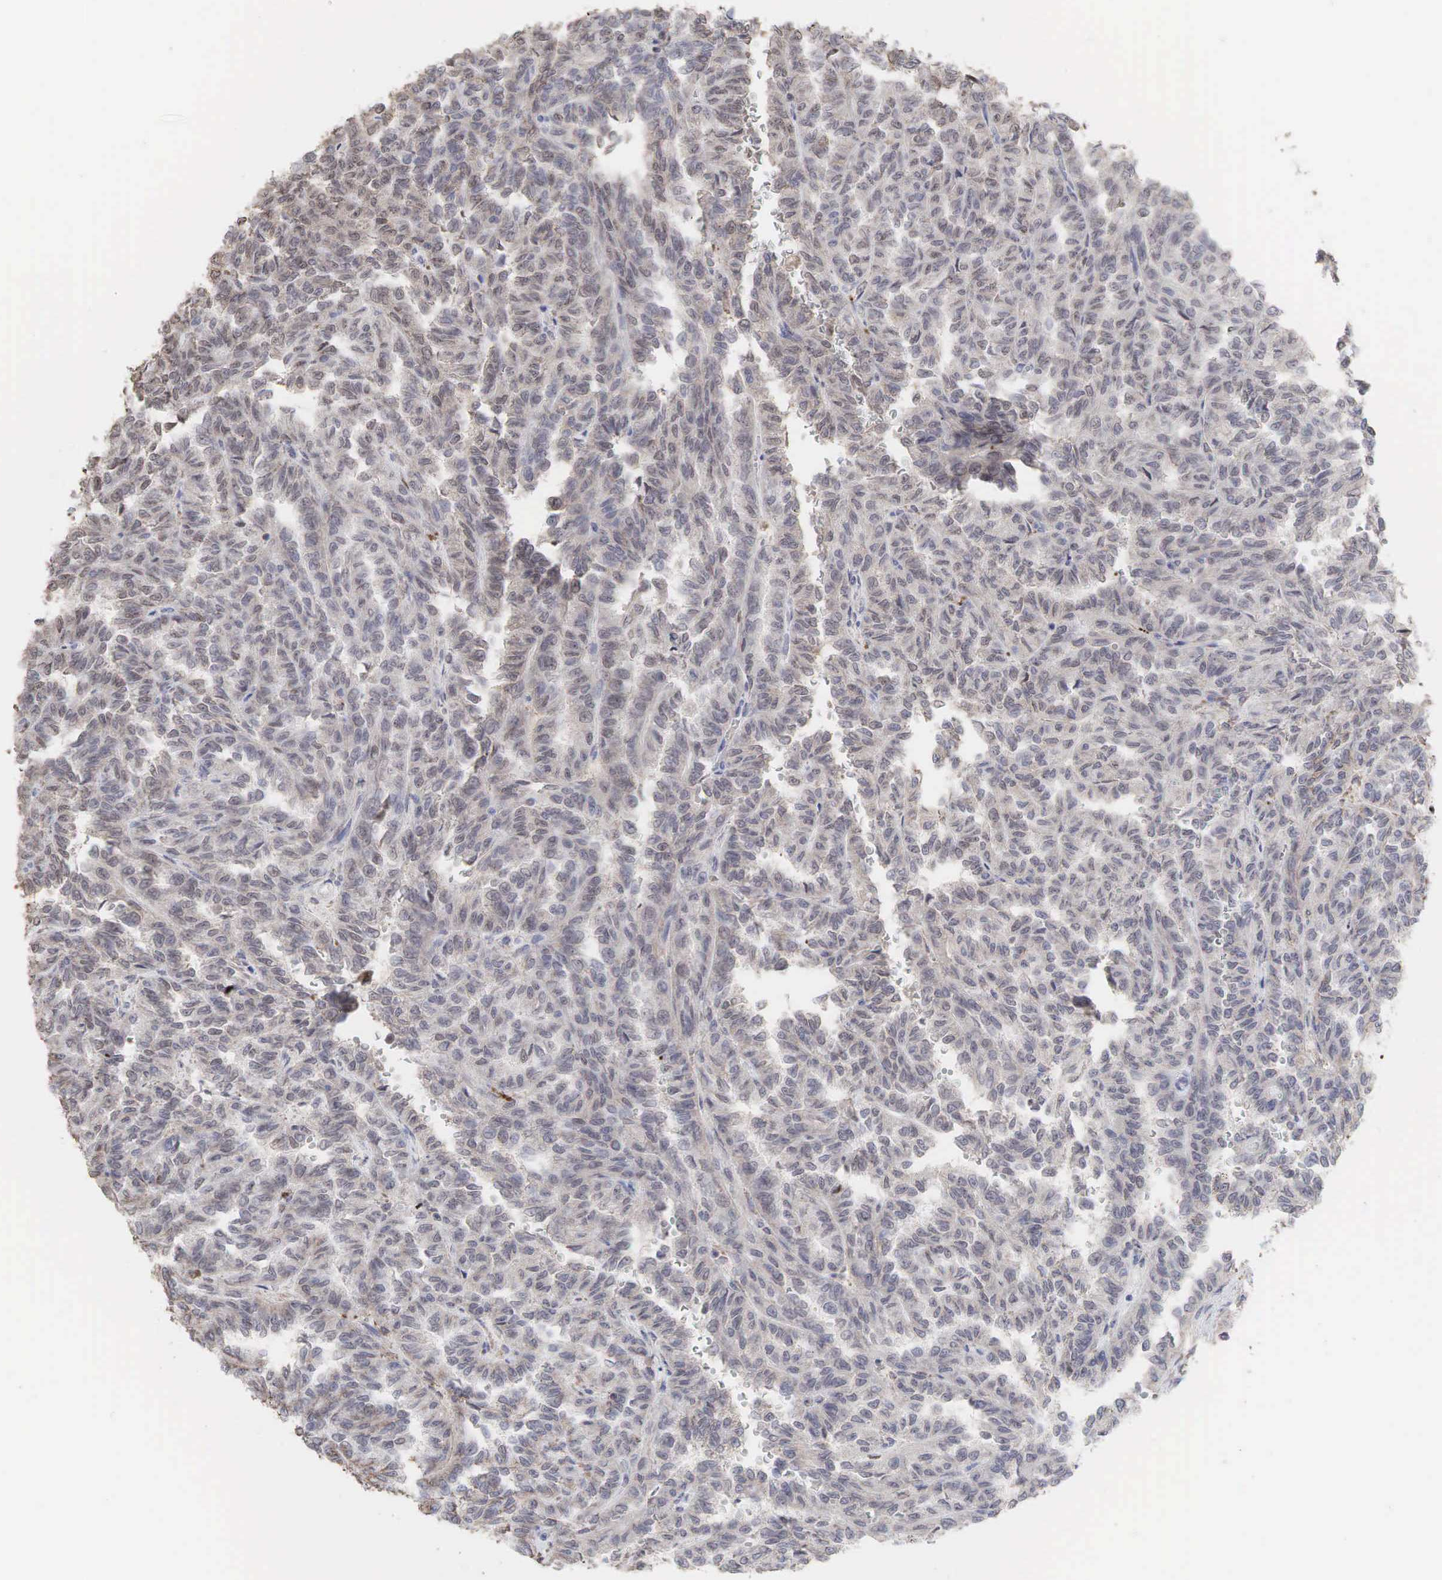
{"staining": {"intensity": "weak", "quantity": ">75%", "location": "cytoplasmic/membranous"}, "tissue": "renal cancer", "cell_type": "Tumor cells", "image_type": "cancer", "snomed": [{"axis": "morphology", "description": "Inflammation, NOS"}, {"axis": "morphology", "description": "Adenocarcinoma, NOS"}, {"axis": "topography", "description": "Kidney"}], "caption": "The photomicrograph exhibits a brown stain indicating the presence of a protein in the cytoplasmic/membranous of tumor cells in renal adenocarcinoma.", "gene": "DKC1", "patient": {"sex": "male", "age": 68}}